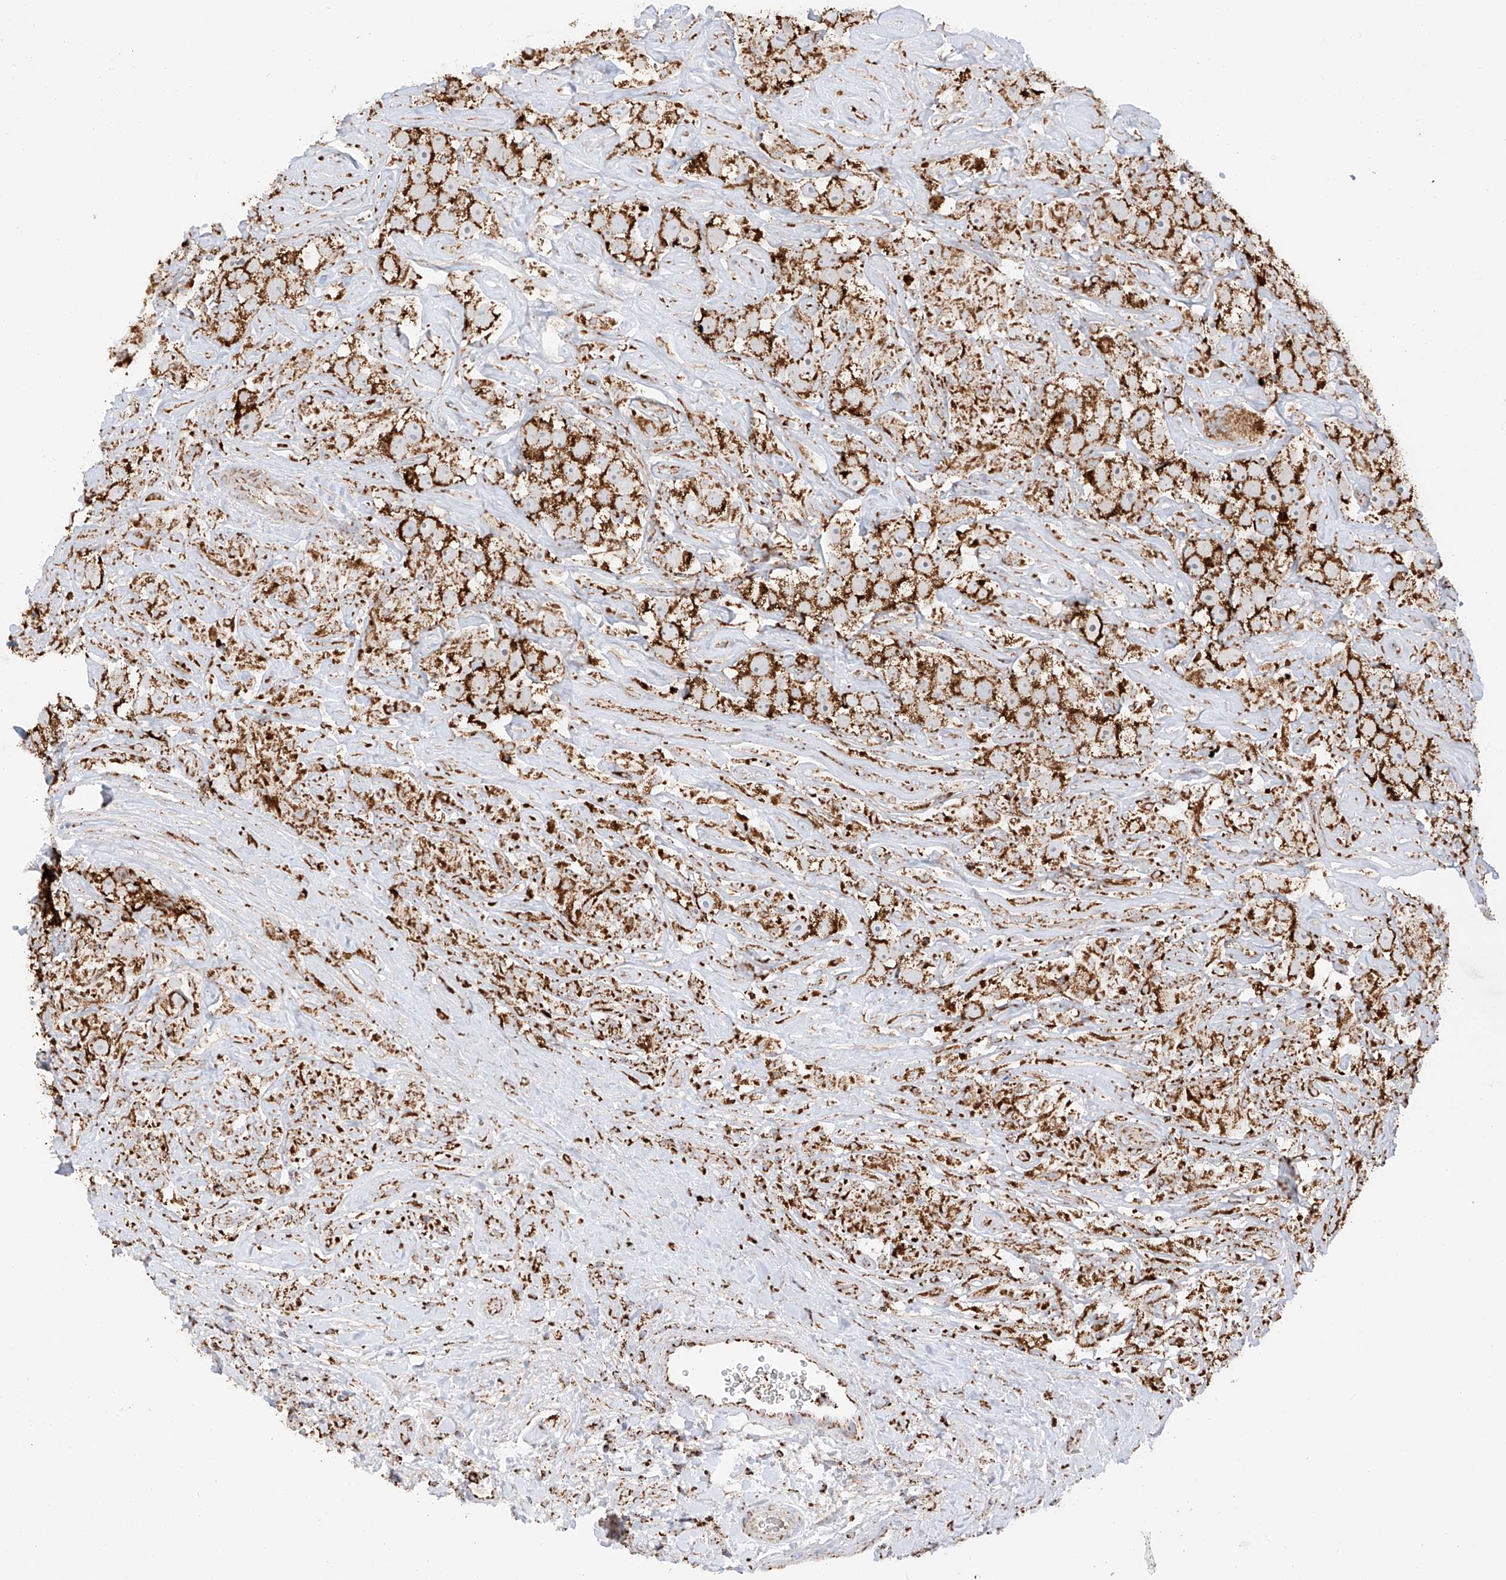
{"staining": {"intensity": "strong", "quantity": ">75%", "location": "cytoplasmic/membranous"}, "tissue": "testis cancer", "cell_type": "Tumor cells", "image_type": "cancer", "snomed": [{"axis": "morphology", "description": "Seminoma, NOS"}, {"axis": "topography", "description": "Testis"}], "caption": "Testis cancer tissue demonstrates strong cytoplasmic/membranous expression in approximately >75% of tumor cells, visualized by immunohistochemistry.", "gene": "TTC27", "patient": {"sex": "male", "age": 49}}